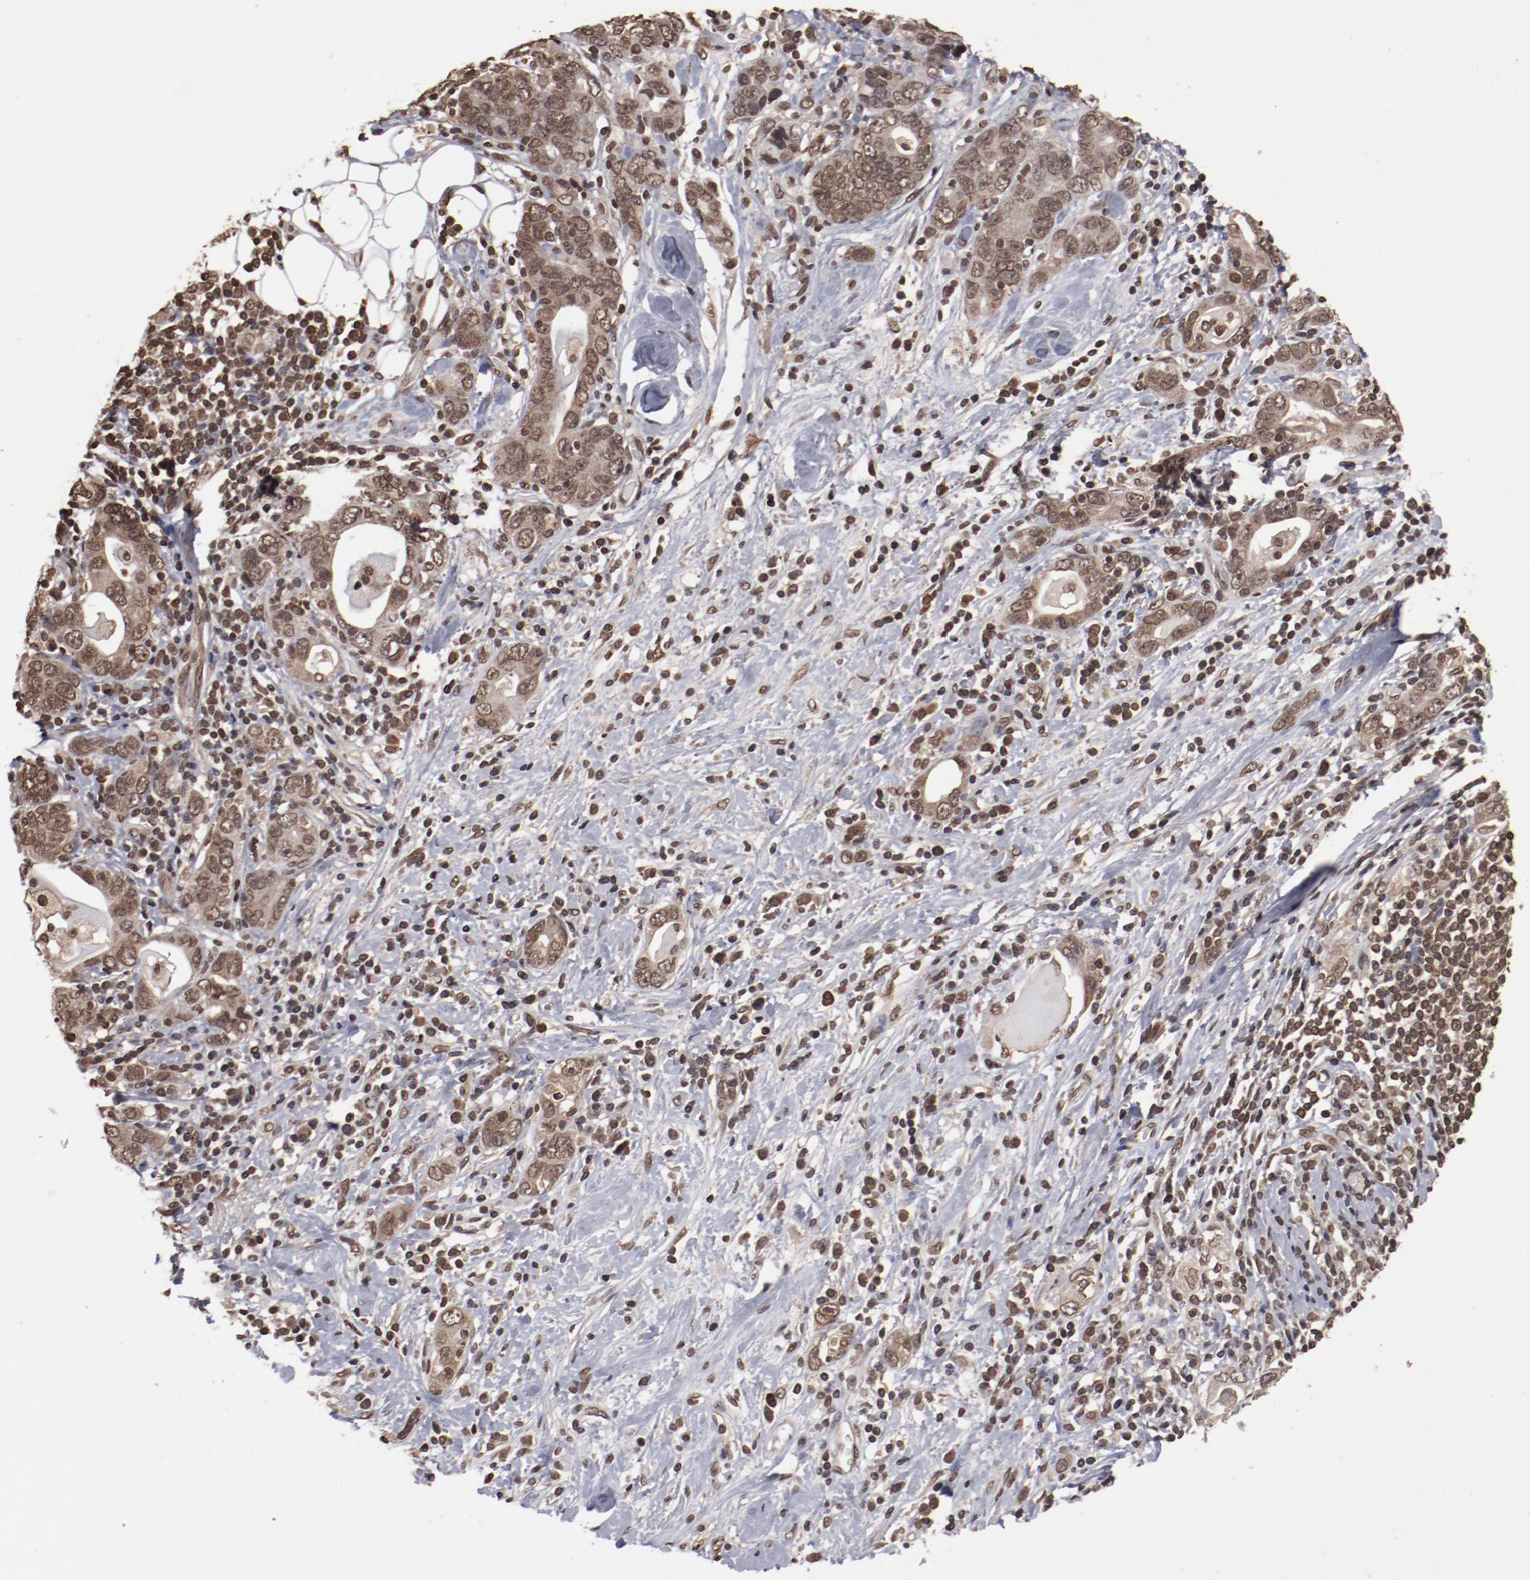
{"staining": {"intensity": "moderate", "quantity": ">75%", "location": "nuclear"}, "tissue": "stomach cancer", "cell_type": "Tumor cells", "image_type": "cancer", "snomed": [{"axis": "morphology", "description": "Adenocarcinoma, NOS"}, {"axis": "topography", "description": "Stomach, lower"}], "caption": "Stomach adenocarcinoma stained with a brown dye reveals moderate nuclear positive expression in approximately >75% of tumor cells.", "gene": "AKT1", "patient": {"sex": "female", "age": 93}}